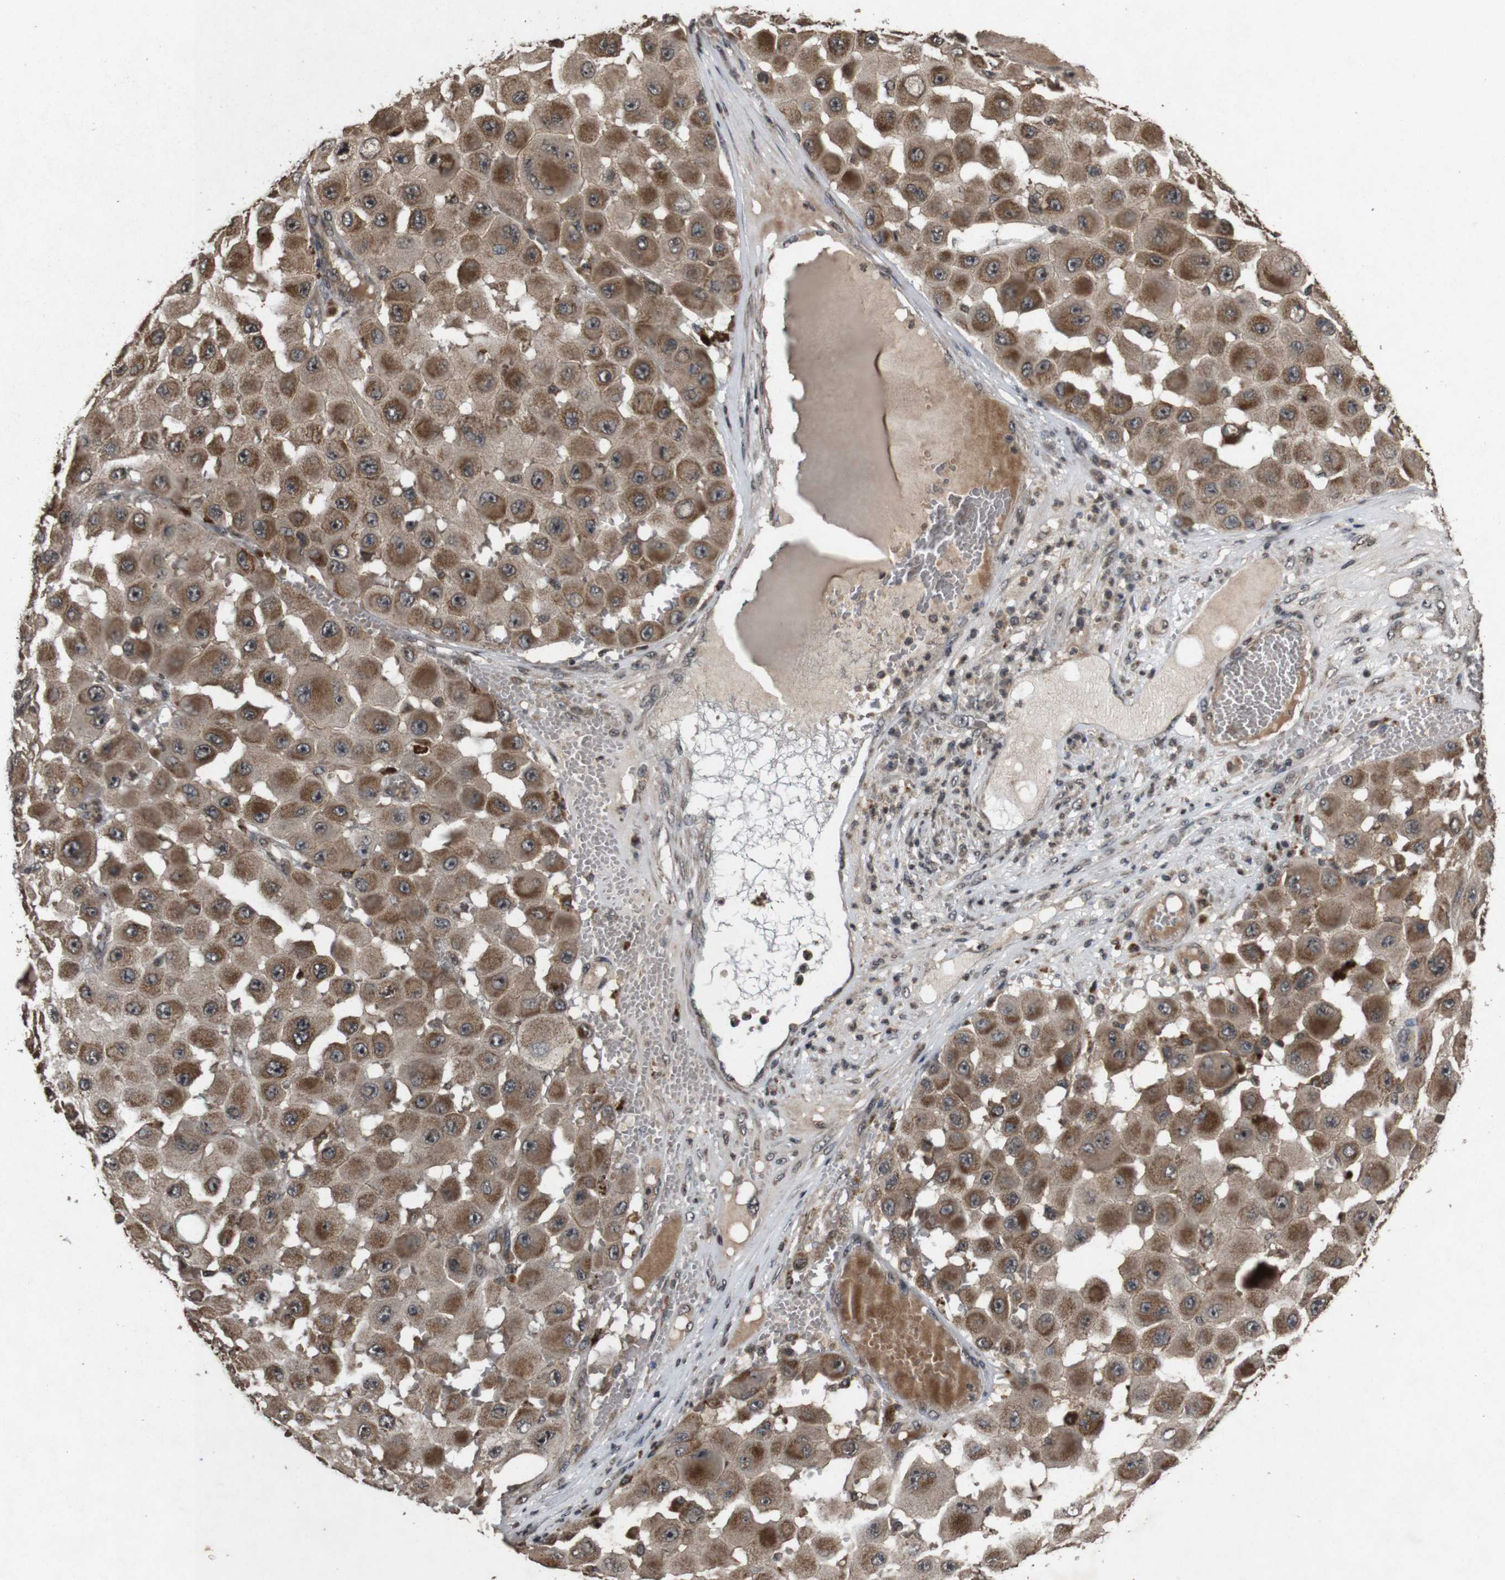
{"staining": {"intensity": "moderate", "quantity": ">75%", "location": "cytoplasmic/membranous"}, "tissue": "melanoma", "cell_type": "Tumor cells", "image_type": "cancer", "snomed": [{"axis": "morphology", "description": "Malignant melanoma, NOS"}, {"axis": "topography", "description": "Skin"}], "caption": "There is medium levels of moderate cytoplasmic/membranous staining in tumor cells of melanoma, as demonstrated by immunohistochemical staining (brown color).", "gene": "SORL1", "patient": {"sex": "female", "age": 81}}